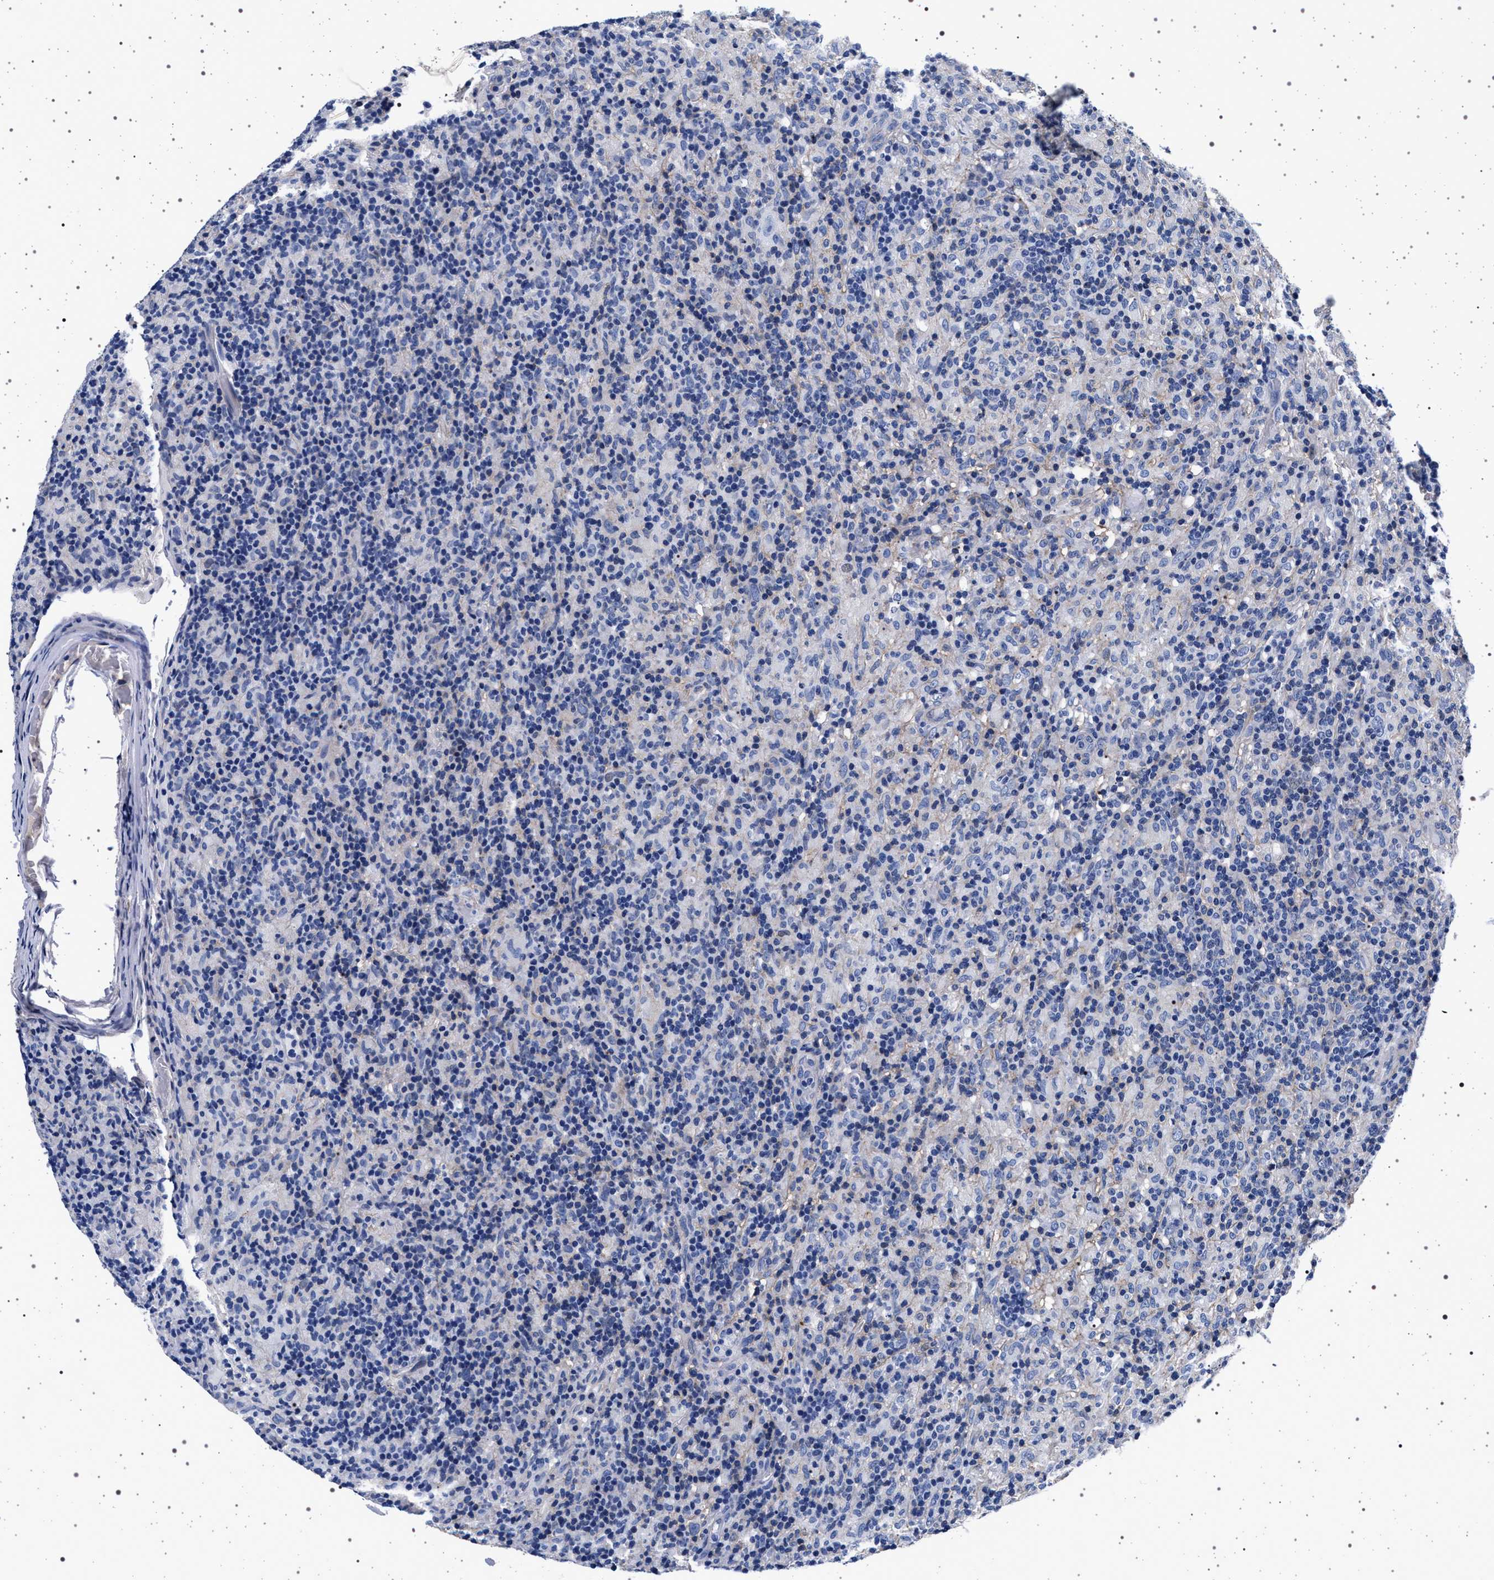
{"staining": {"intensity": "negative", "quantity": "none", "location": "none"}, "tissue": "lymphoma", "cell_type": "Tumor cells", "image_type": "cancer", "snomed": [{"axis": "morphology", "description": "Hodgkin's disease, NOS"}, {"axis": "topography", "description": "Lymph node"}], "caption": "IHC micrograph of neoplastic tissue: lymphoma stained with DAB (3,3'-diaminobenzidine) displays no significant protein positivity in tumor cells.", "gene": "SLC9A1", "patient": {"sex": "male", "age": 70}}